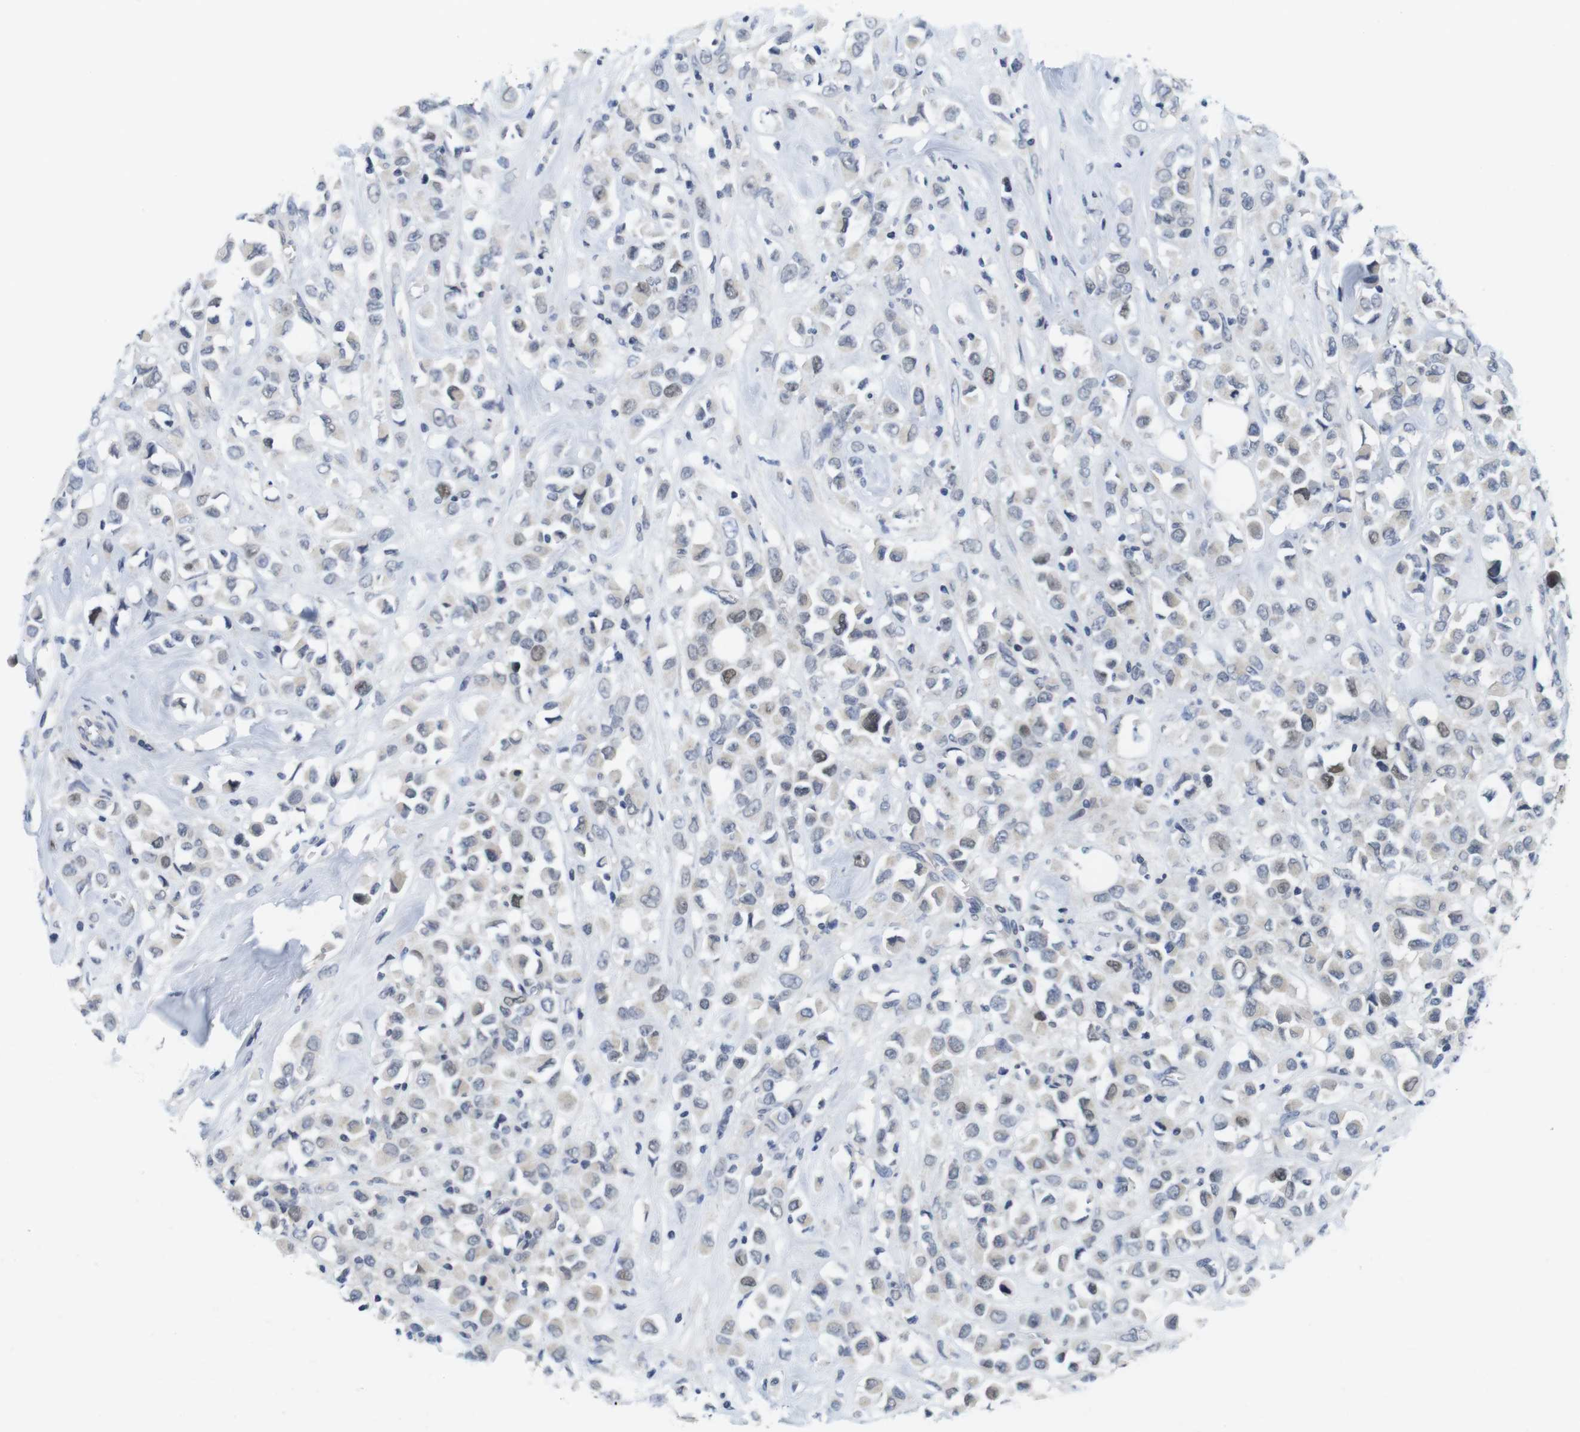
{"staining": {"intensity": "moderate", "quantity": "<25%", "location": "nuclear"}, "tissue": "breast cancer", "cell_type": "Tumor cells", "image_type": "cancer", "snomed": [{"axis": "morphology", "description": "Duct carcinoma"}, {"axis": "topography", "description": "Breast"}], "caption": "Immunohistochemistry image of human breast cancer (invasive ductal carcinoma) stained for a protein (brown), which displays low levels of moderate nuclear expression in approximately <25% of tumor cells.", "gene": "SKP2", "patient": {"sex": "female", "age": 61}}